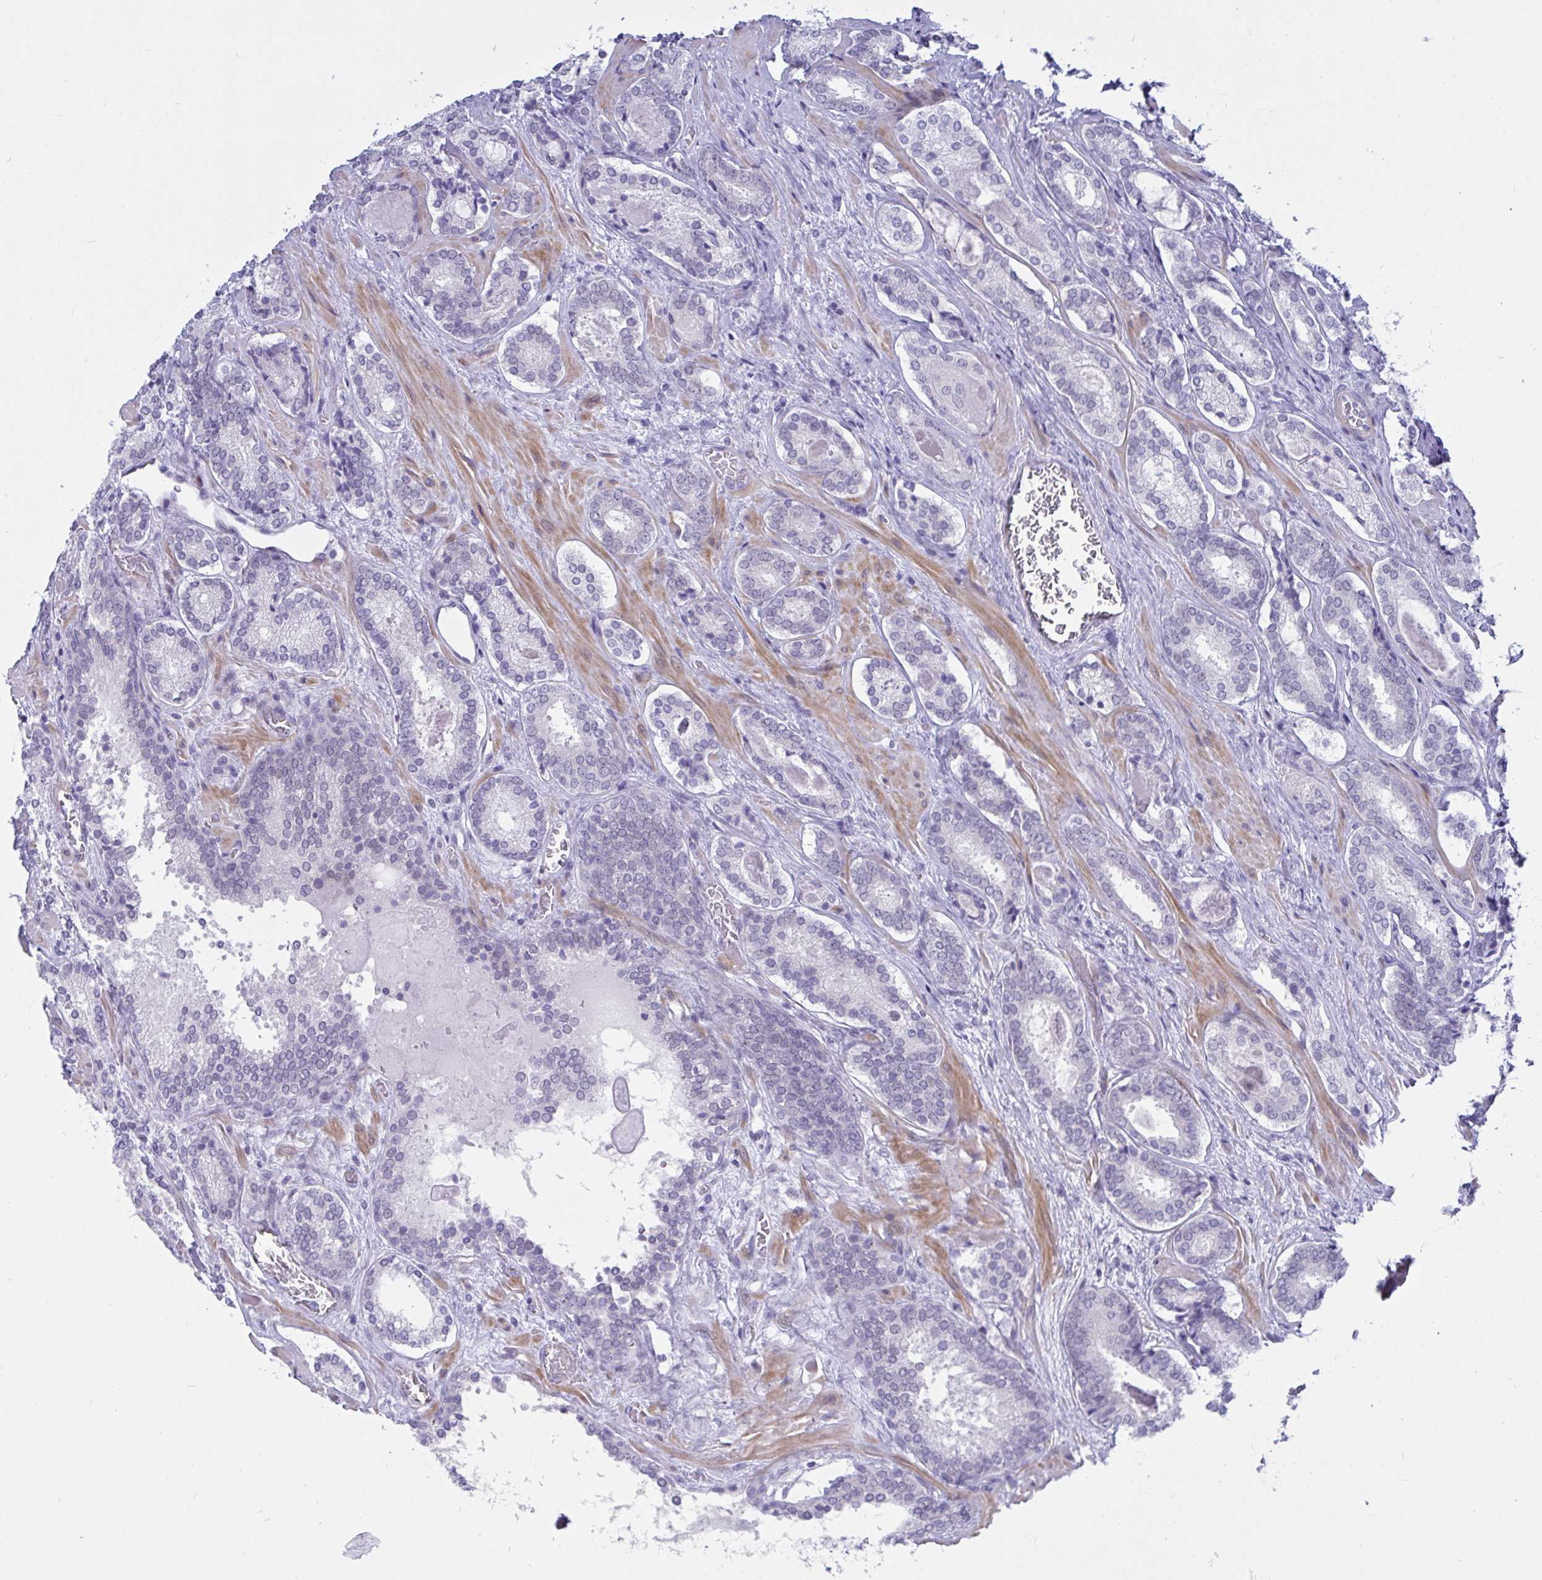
{"staining": {"intensity": "negative", "quantity": "none", "location": "none"}, "tissue": "prostate cancer", "cell_type": "Tumor cells", "image_type": "cancer", "snomed": [{"axis": "morphology", "description": "Adenocarcinoma, Low grade"}, {"axis": "topography", "description": "Prostate"}], "caption": "Tumor cells are negative for brown protein staining in prostate low-grade adenocarcinoma. The staining is performed using DAB brown chromogen with nuclei counter-stained in using hematoxylin.", "gene": "FBXL22", "patient": {"sex": "male", "age": 62}}